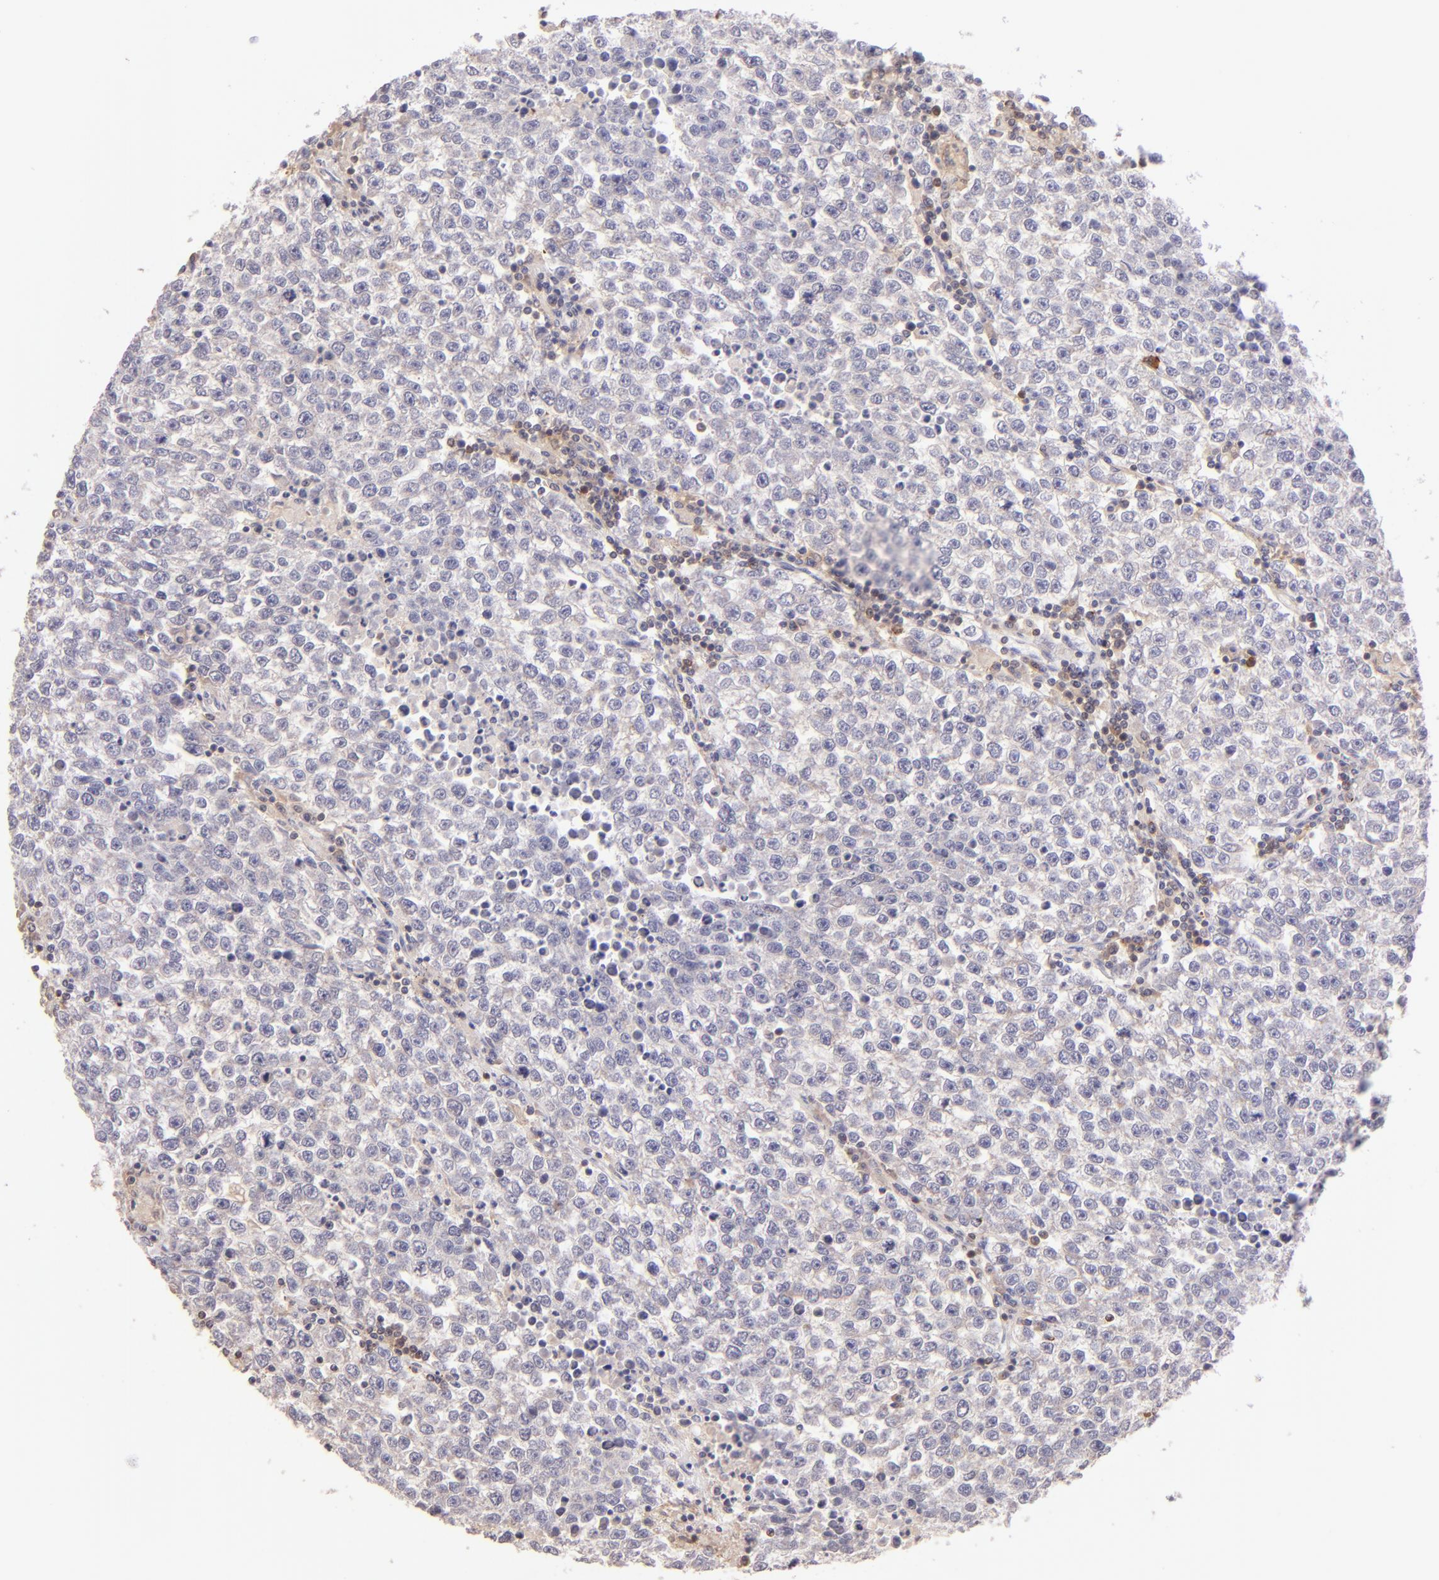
{"staining": {"intensity": "weak", "quantity": "<25%", "location": "cytoplasmic/membranous"}, "tissue": "testis cancer", "cell_type": "Tumor cells", "image_type": "cancer", "snomed": [{"axis": "morphology", "description": "Seminoma, NOS"}, {"axis": "topography", "description": "Testis"}], "caption": "Human testis seminoma stained for a protein using IHC displays no positivity in tumor cells.", "gene": "BTK", "patient": {"sex": "male", "age": 36}}